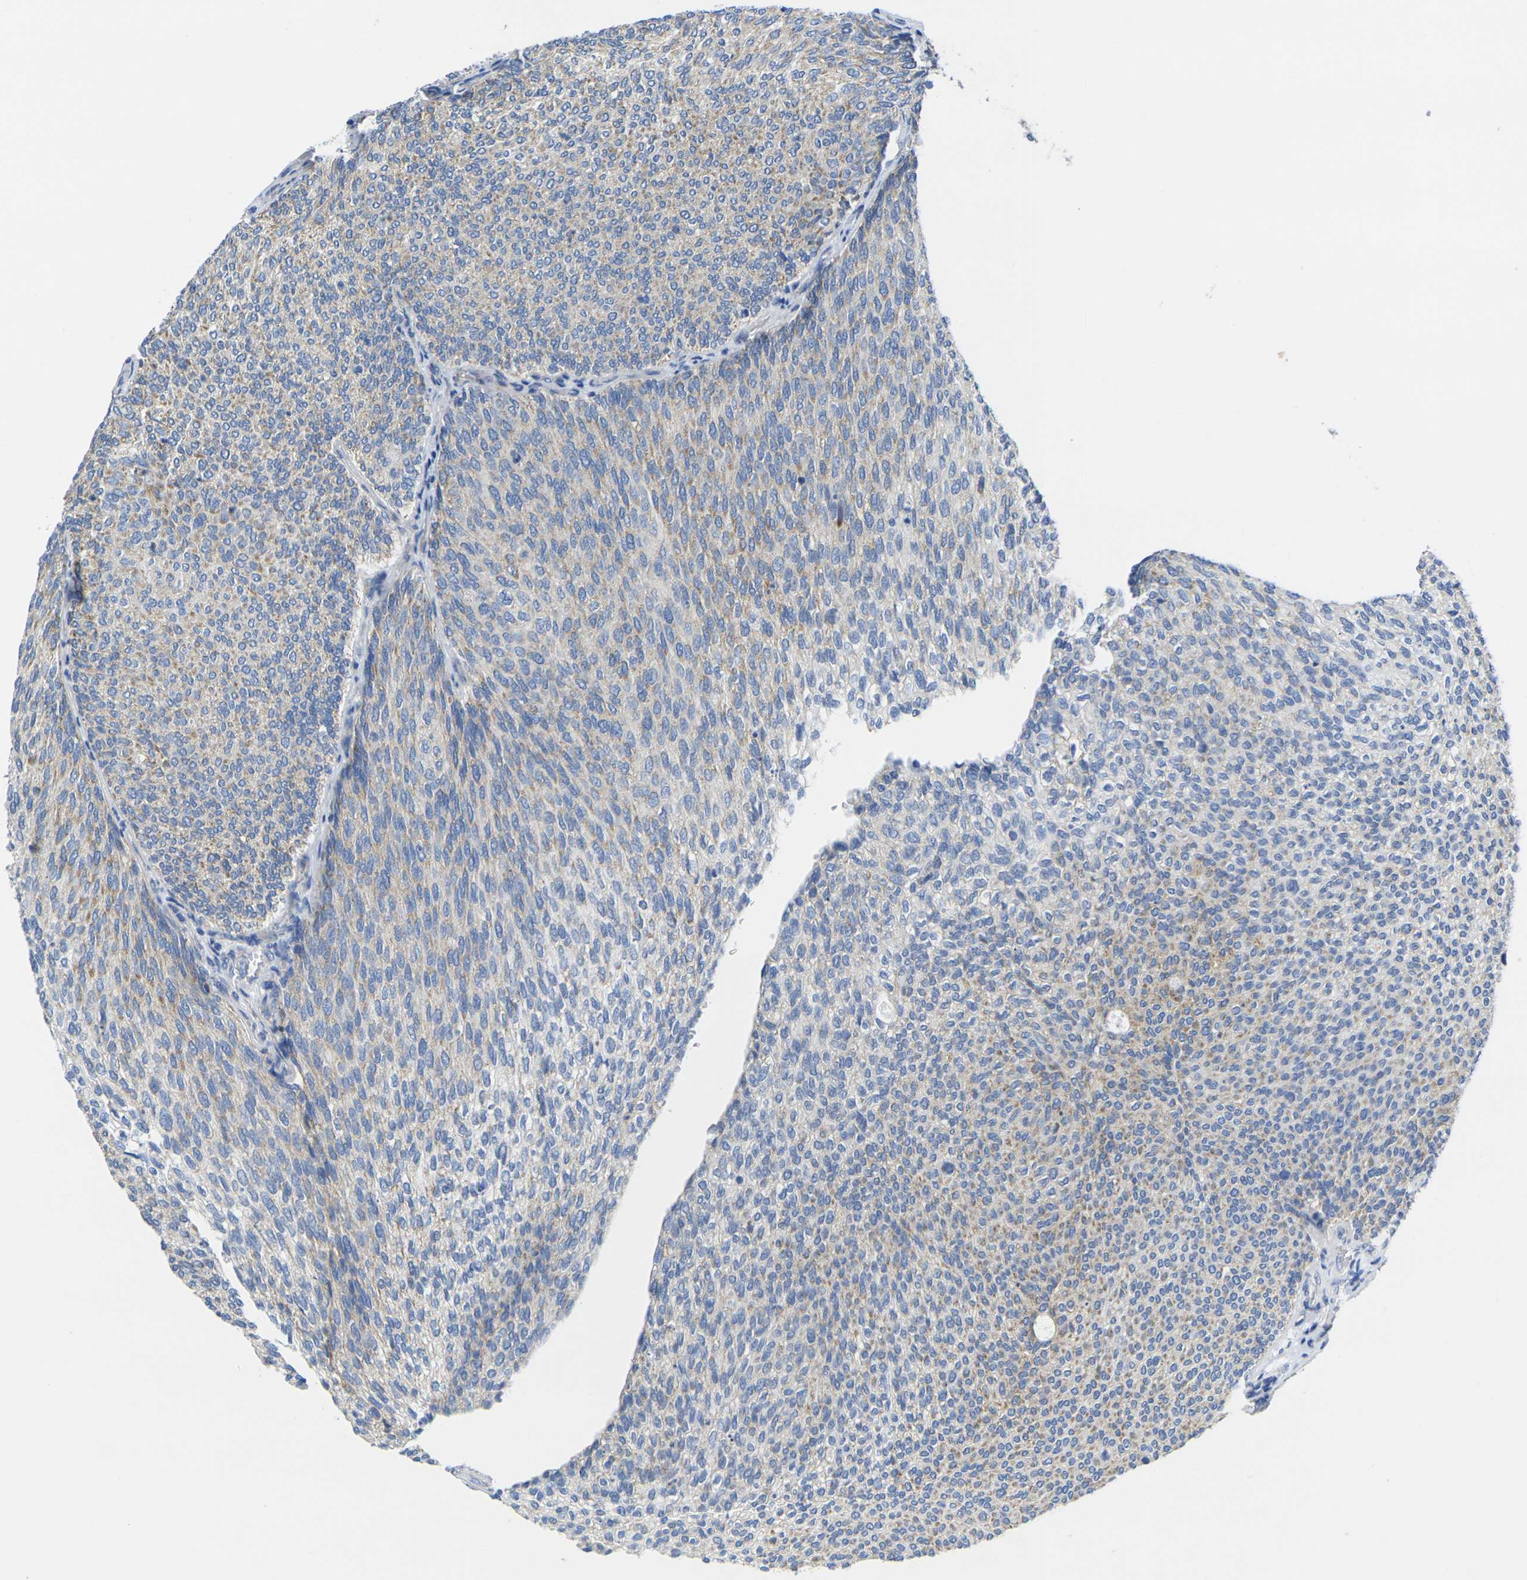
{"staining": {"intensity": "weak", "quantity": "25%-75%", "location": "cytoplasmic/membranous"}, "tissue": "urothelial cancer", "cell_type": "Tumor cells", "image_type": "cancer", "snomed": [{"axis": "morphology", "description": "Urothelial carcinoma, Low grade"}, {"axis": "topography", "description": "Urinary bladder"}], "caption": "The histopathology image reveals immunohistochemical staining of urothelial cancer. There is weak cytoplasmic/membranous staining is identified in approximately 25%-75% of tumor cells. (DAB IHC, brown staining for protein, blue staining for nuclei).", "gene": "TMEM204", "patient": {"sex": "female", "age": 79}}